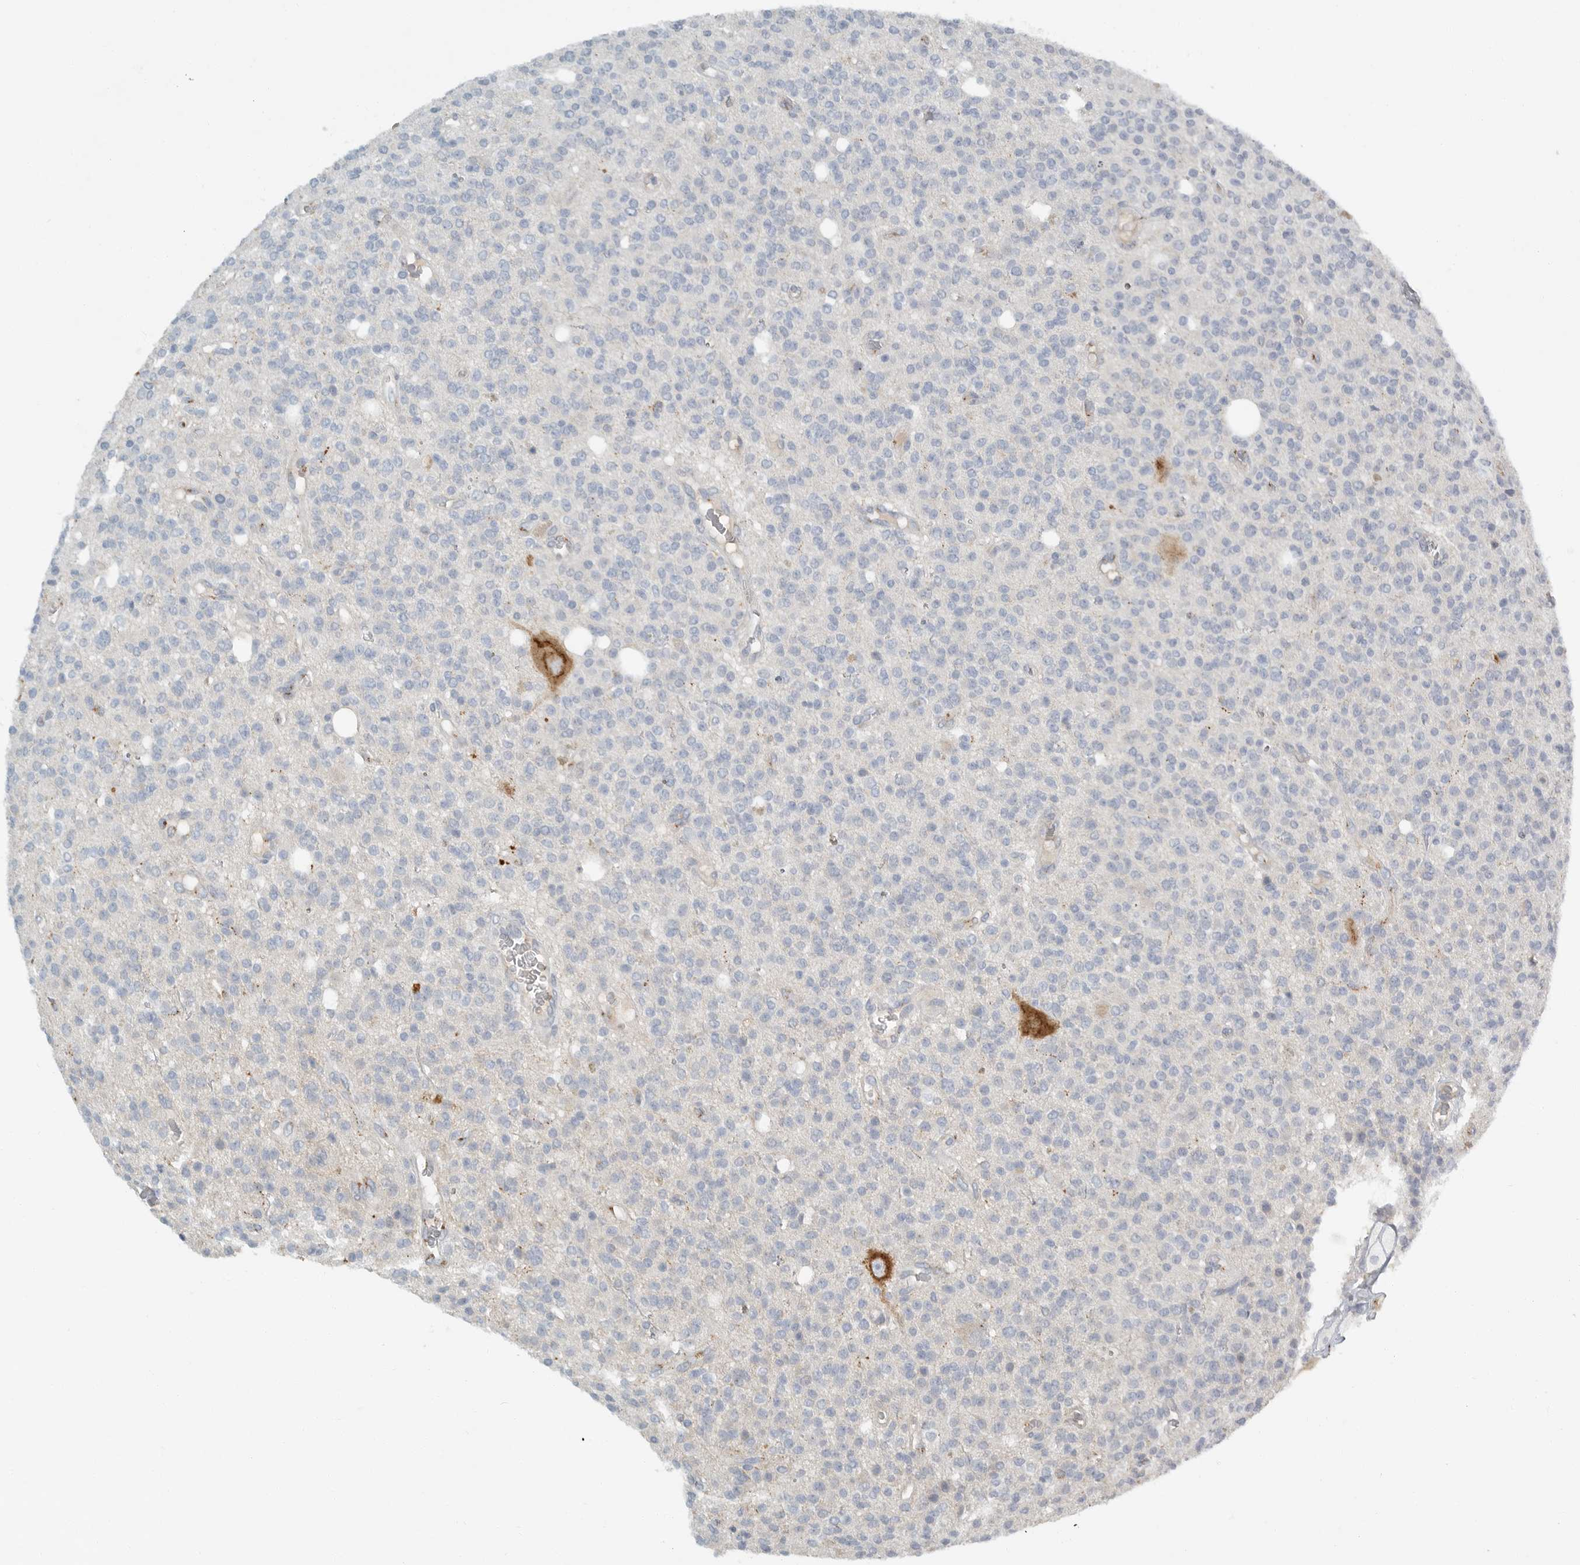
{"staining": {"intensity": "negative", "quantity": "none", "location": "none"}, "tissue": "glioma", "cell_type": "Tumor cells", "image_type": "cancer", "snomed": [{"axis": "morphology", "description": "Glioma, malignant, High grade"}, {"axis": "topography", "description": "Brain"}], "caption": "Histopathology image shows no significant protein positivity in tumor cells of malignant high-grade glioma.", "gene": "PAM", "patient": {"sex": "male", "age": 34}}